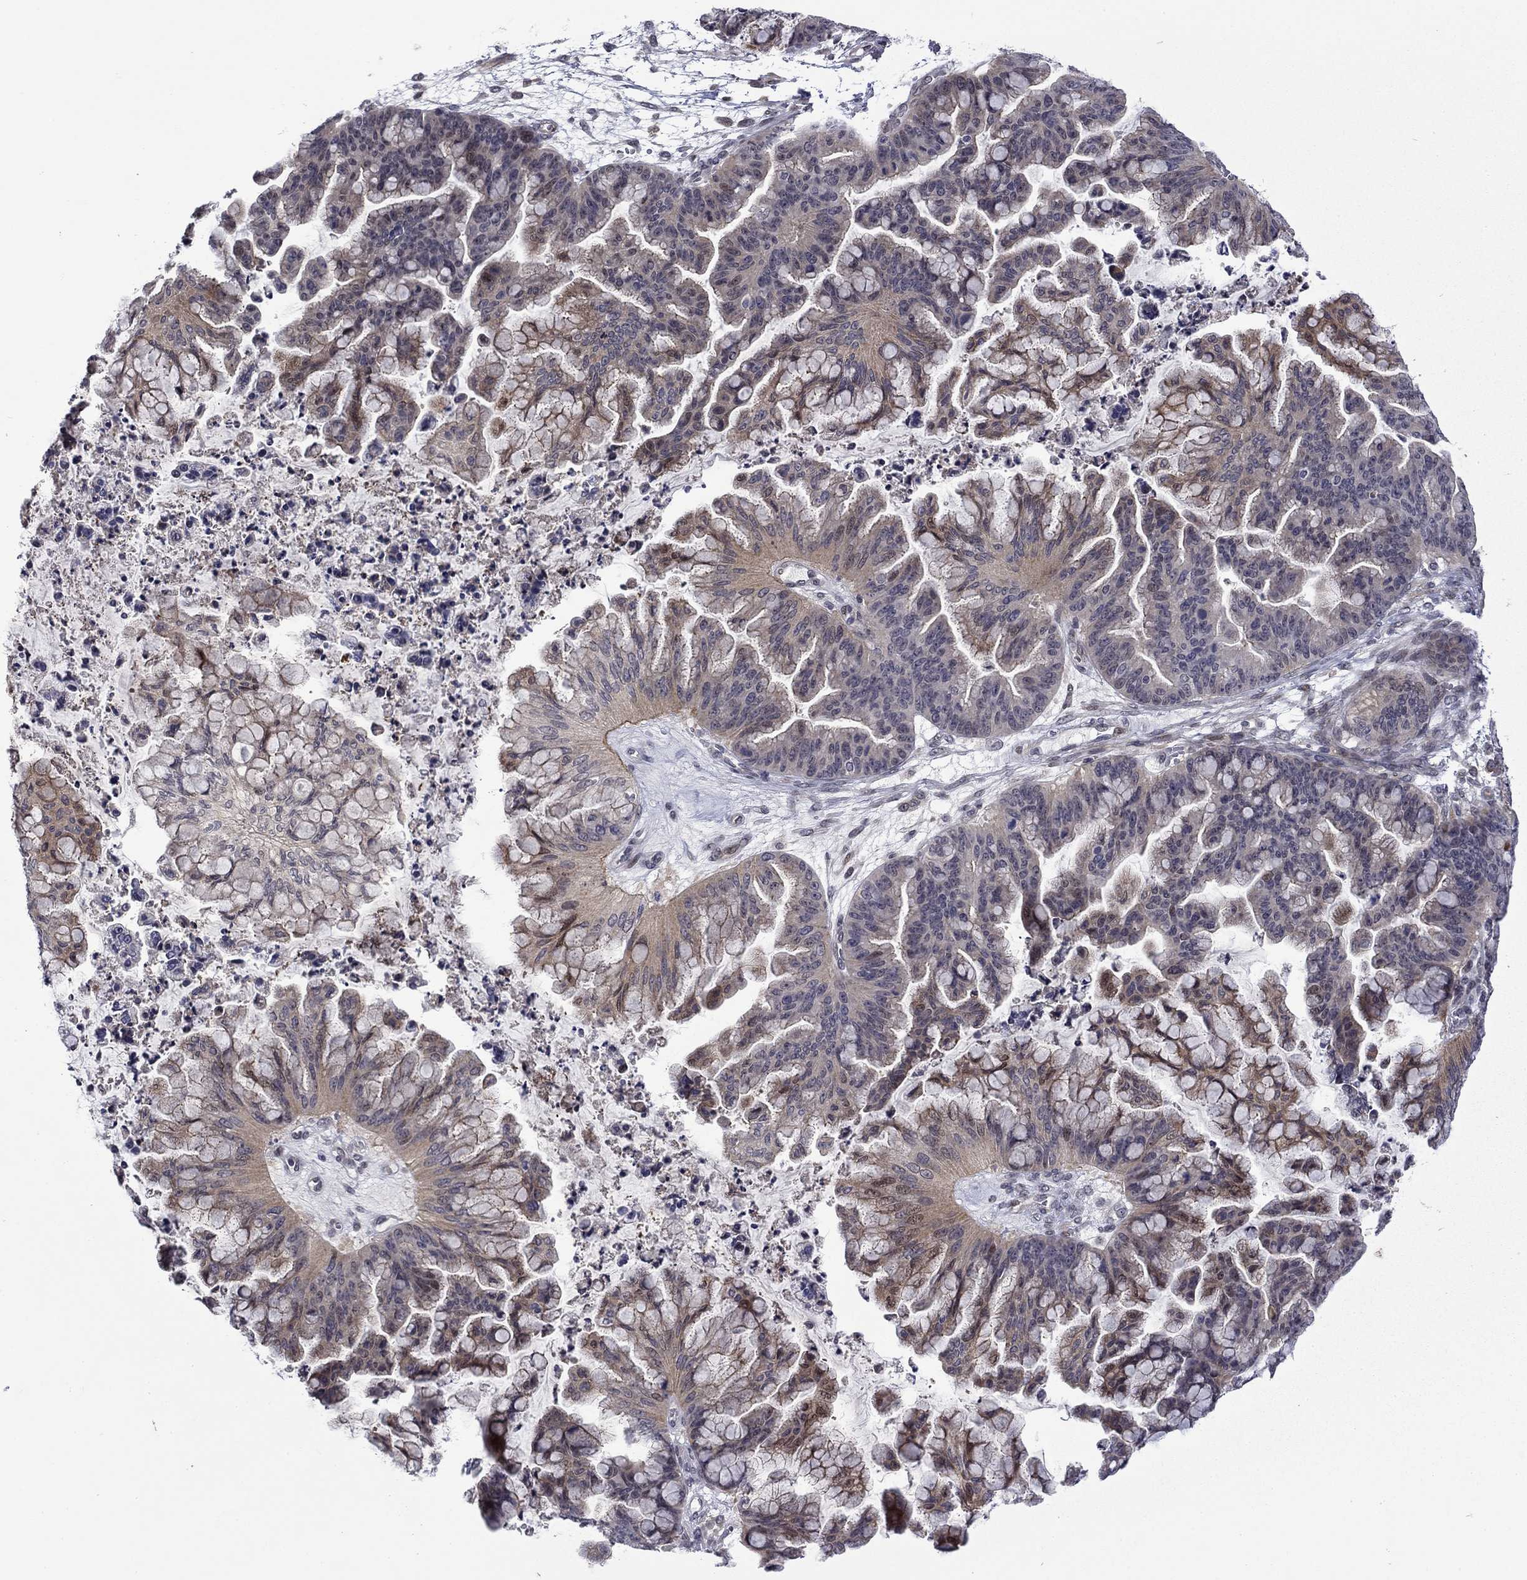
{"staining": {"intensity": "moderate", "quantity": "<25%", "location": "cytoplasmic/membranous"}, "tissue": "ovarian cancer", "cell_type": "Tumor cells", "image_type": "cancer", "snomed": [{"axis": "morphology", "description": "Cystadenocarcinoma, mucinous, NOS"}, {"axis": "topography", "description": "Ovary"}], "caption": "Immunohistochemistry (IHC) of human mucinous cystadenocarcinoma (ovarian) demonstrates low levels of moderate cytoplasmic/membranous staining in approximately <25% of tumor cells.", "gene": "B3GAT1", "patient": {"sex": "female", "age": 67}}